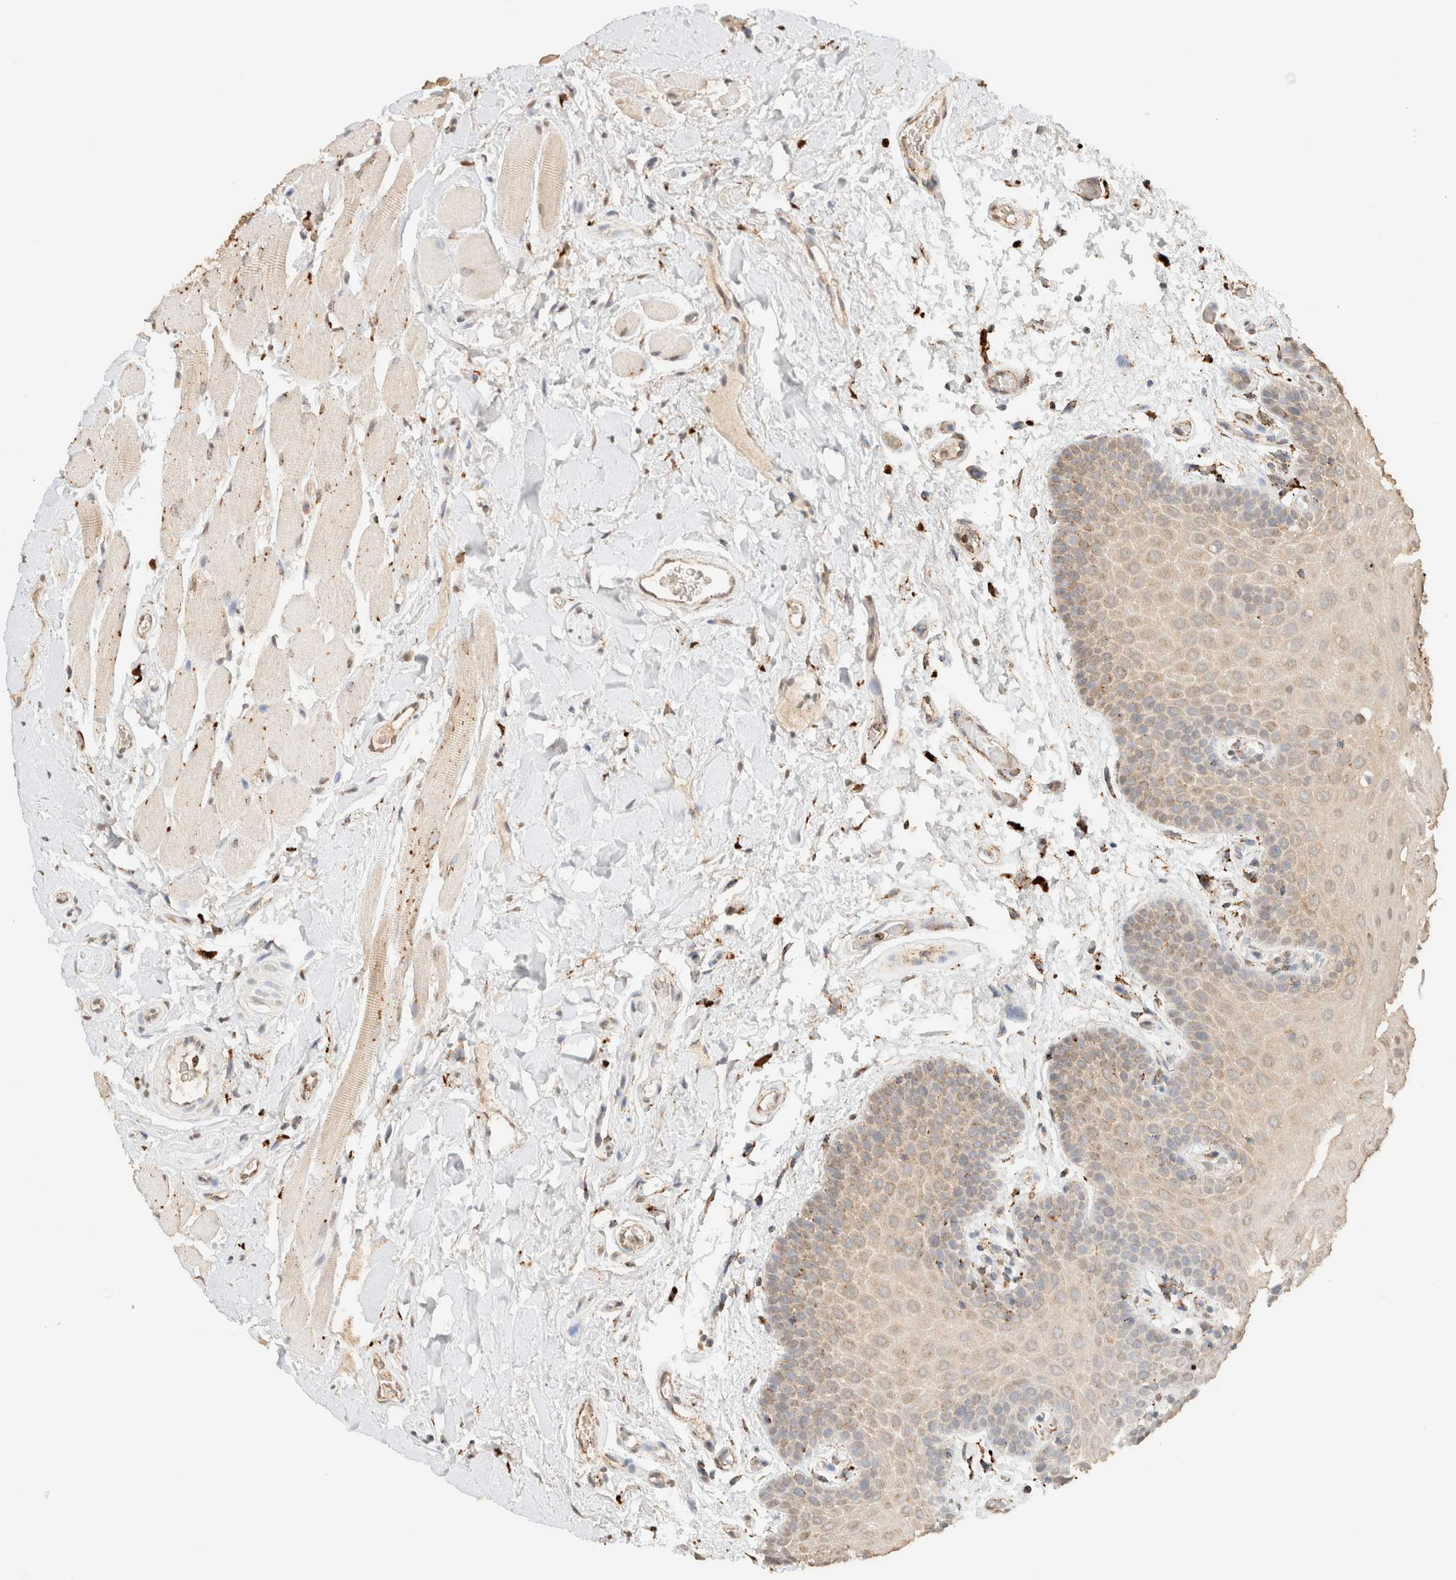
{"staining": {"intensity": "weak", "quantity": "25%-75%", "location": "cytoplasmic/membranous"}, "tissue": "oral mucosa", "cell_type": "Squamous epithelial cells", "image_type": "normal", "snomed": [{"axis": "morphology", "description": "Normal tissue, NOS"}, {"axis": "topography", "description": "Oral tissue"}], "caption": "Oral mucosa was stained to show a protein in brown. There is low levels of weak cytoplasmic/membranous positivity in approximately 25%-75% of squamous epithelial cells. The staining was performed using DAB, with brown indicating positive protein expression. Nuclei are stained blue with hematoxylin.", "gene": "CTSC", "patient": {"sex": "male", "age": 62}}